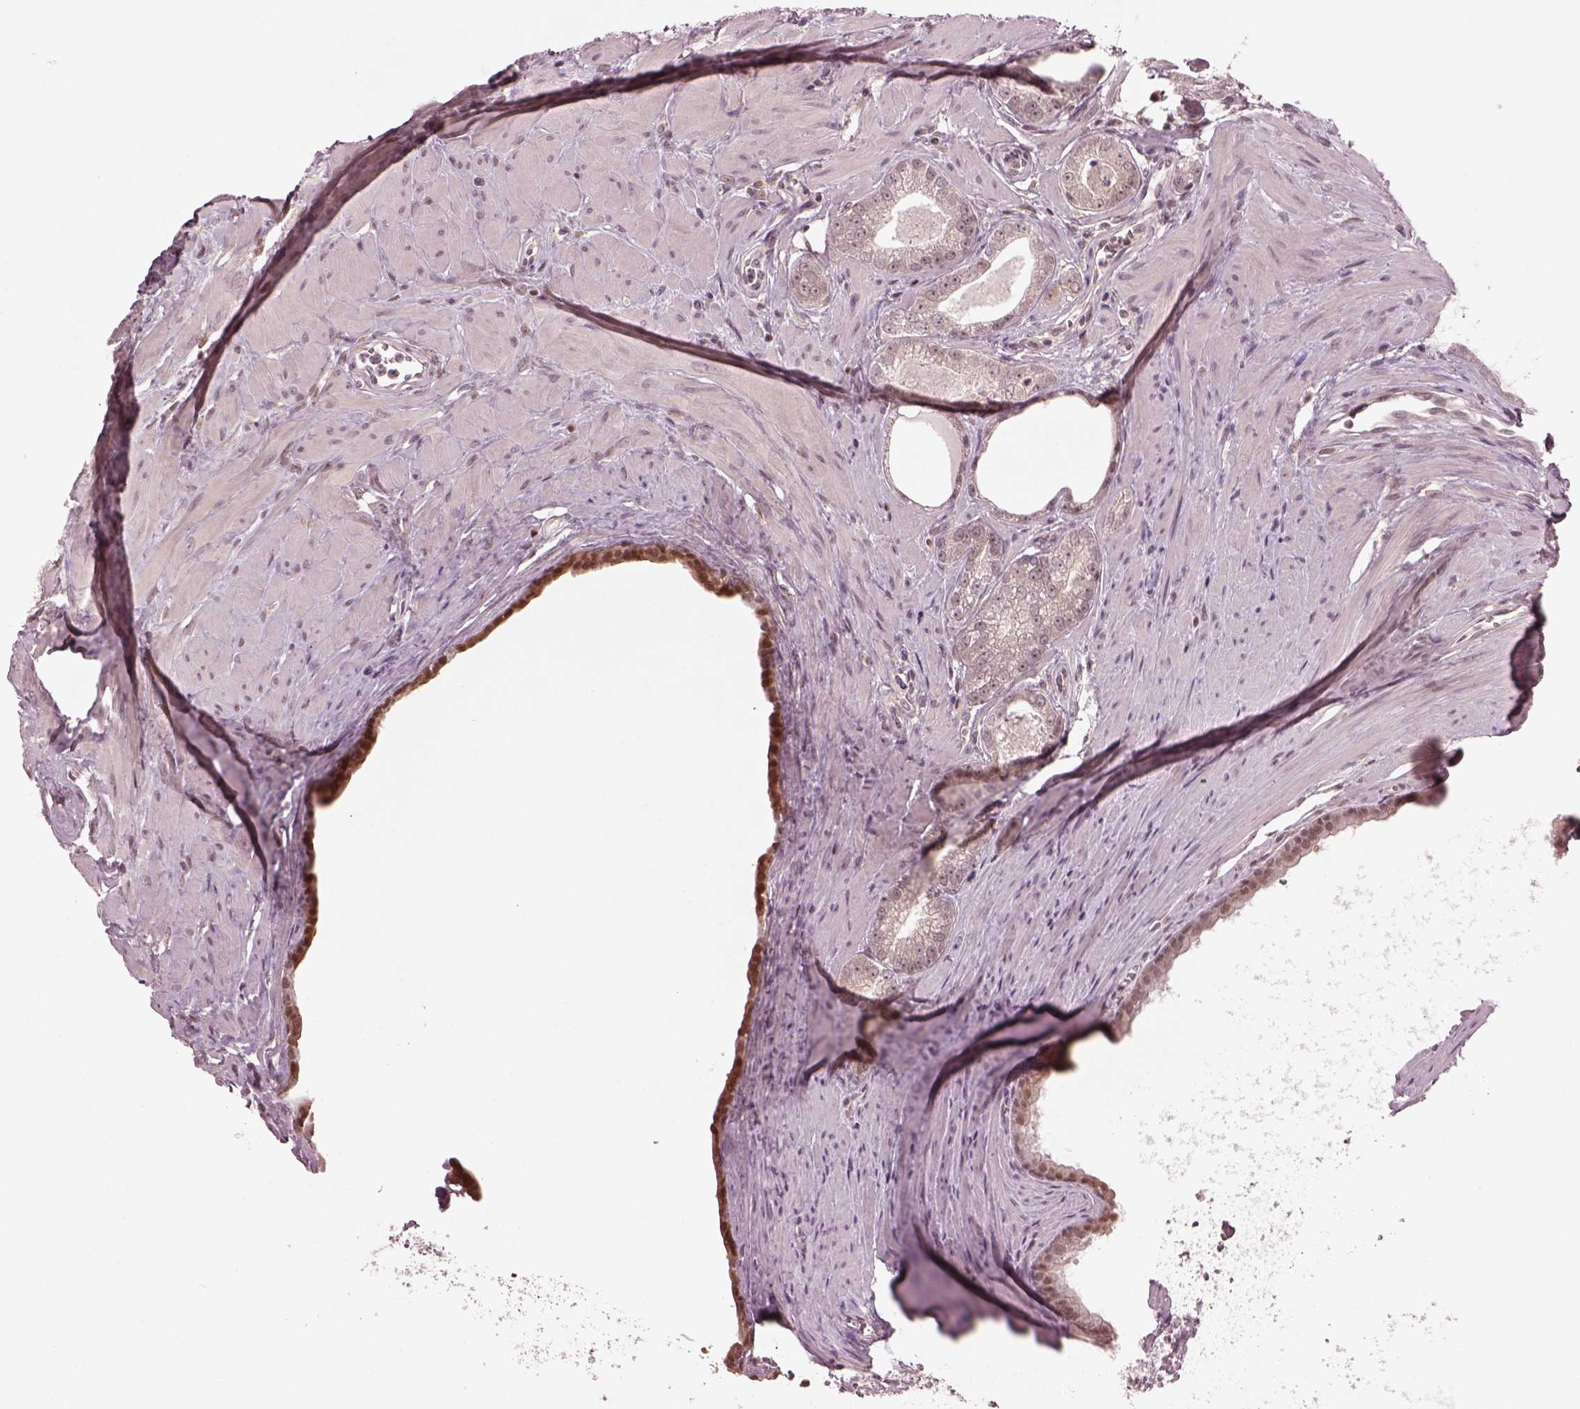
{"staining": {"intensity": "negative", "quantity": "none", "location": "none"}, "tissue": "prostate cancer", "cell_type": "Tumor cells", "image_type": "cancer", "snomed": [{"axis": "morphology", "description": "Adenocarcinoma, NOS"}, {"axis": "topography", "description": "Prostate"}], "caption": "The image displays no significant expression in tumor cells of prostate cancer (adenocarcinoma).", "gene": "SRI", "patient": {"sex": "male", "age": 71}}